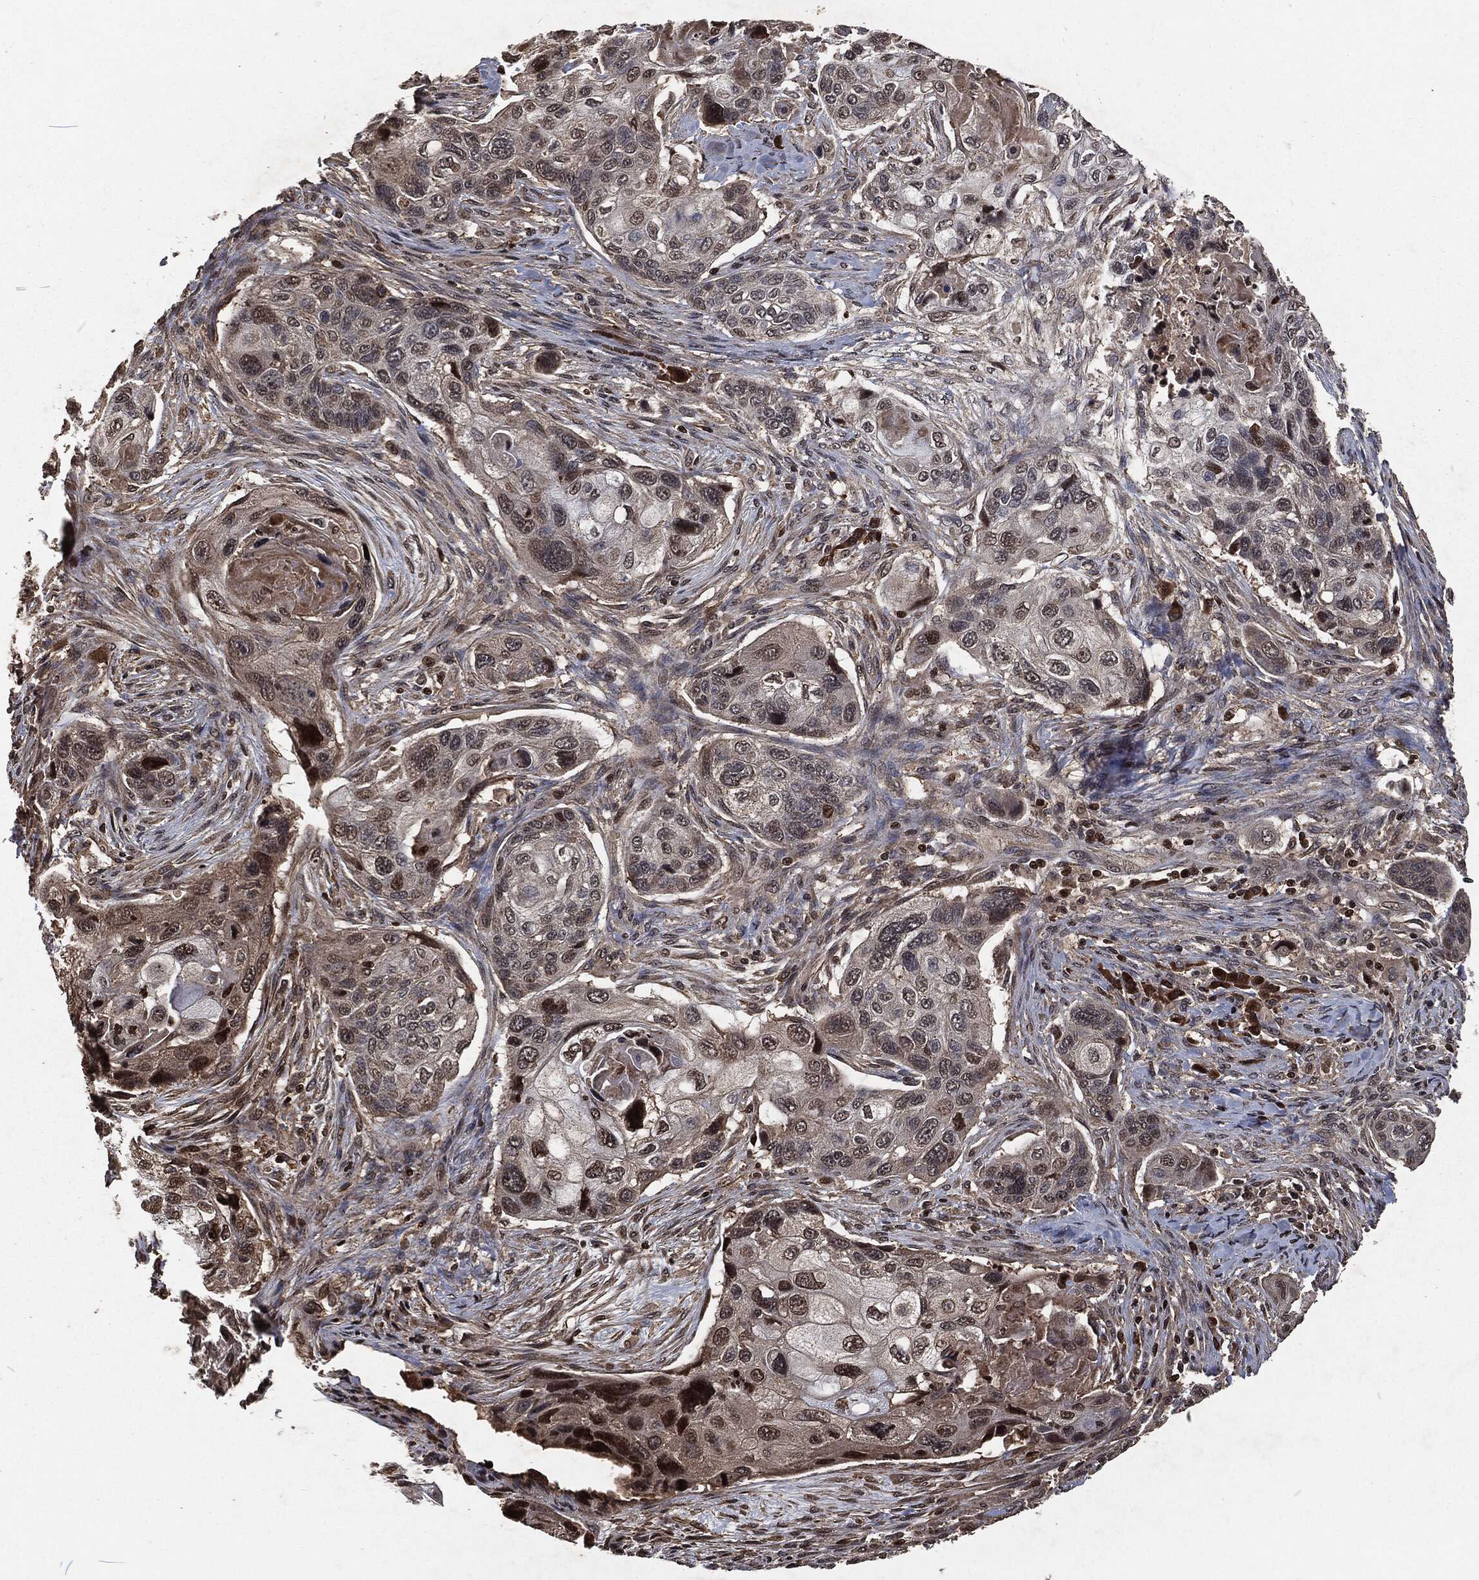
{"staining": {"intensity": "strong", "quantity": "<25%", "location": "nuclear"}, "tissue": "lung cancer", "cell_type": "Tumor cells", "image_type": "cancer", "snomed": [{"axis": "morphology", "description": "Normal tissue, NOS"}, {"axis": "morphology", "description": "Squamous cell carcinoma, NOS"}, {"axis": "topography", "description": "Bronchus"}, {"axis": "topography", "description": "Lung"}], "caption": "Immunohistochemical staining of squamous cell carcinoma (lung) exhibits strong nuclear protein staining in approximately <25% of tumor cells. The staining is performed using DAB (3,3'-diaminobenzidine) brown chromogen to label protein expression. The nuclei are counter-stained blue using hematoxylin.", "gene": "SNAI1", "patient": {"sex": "male", "age": 69}}